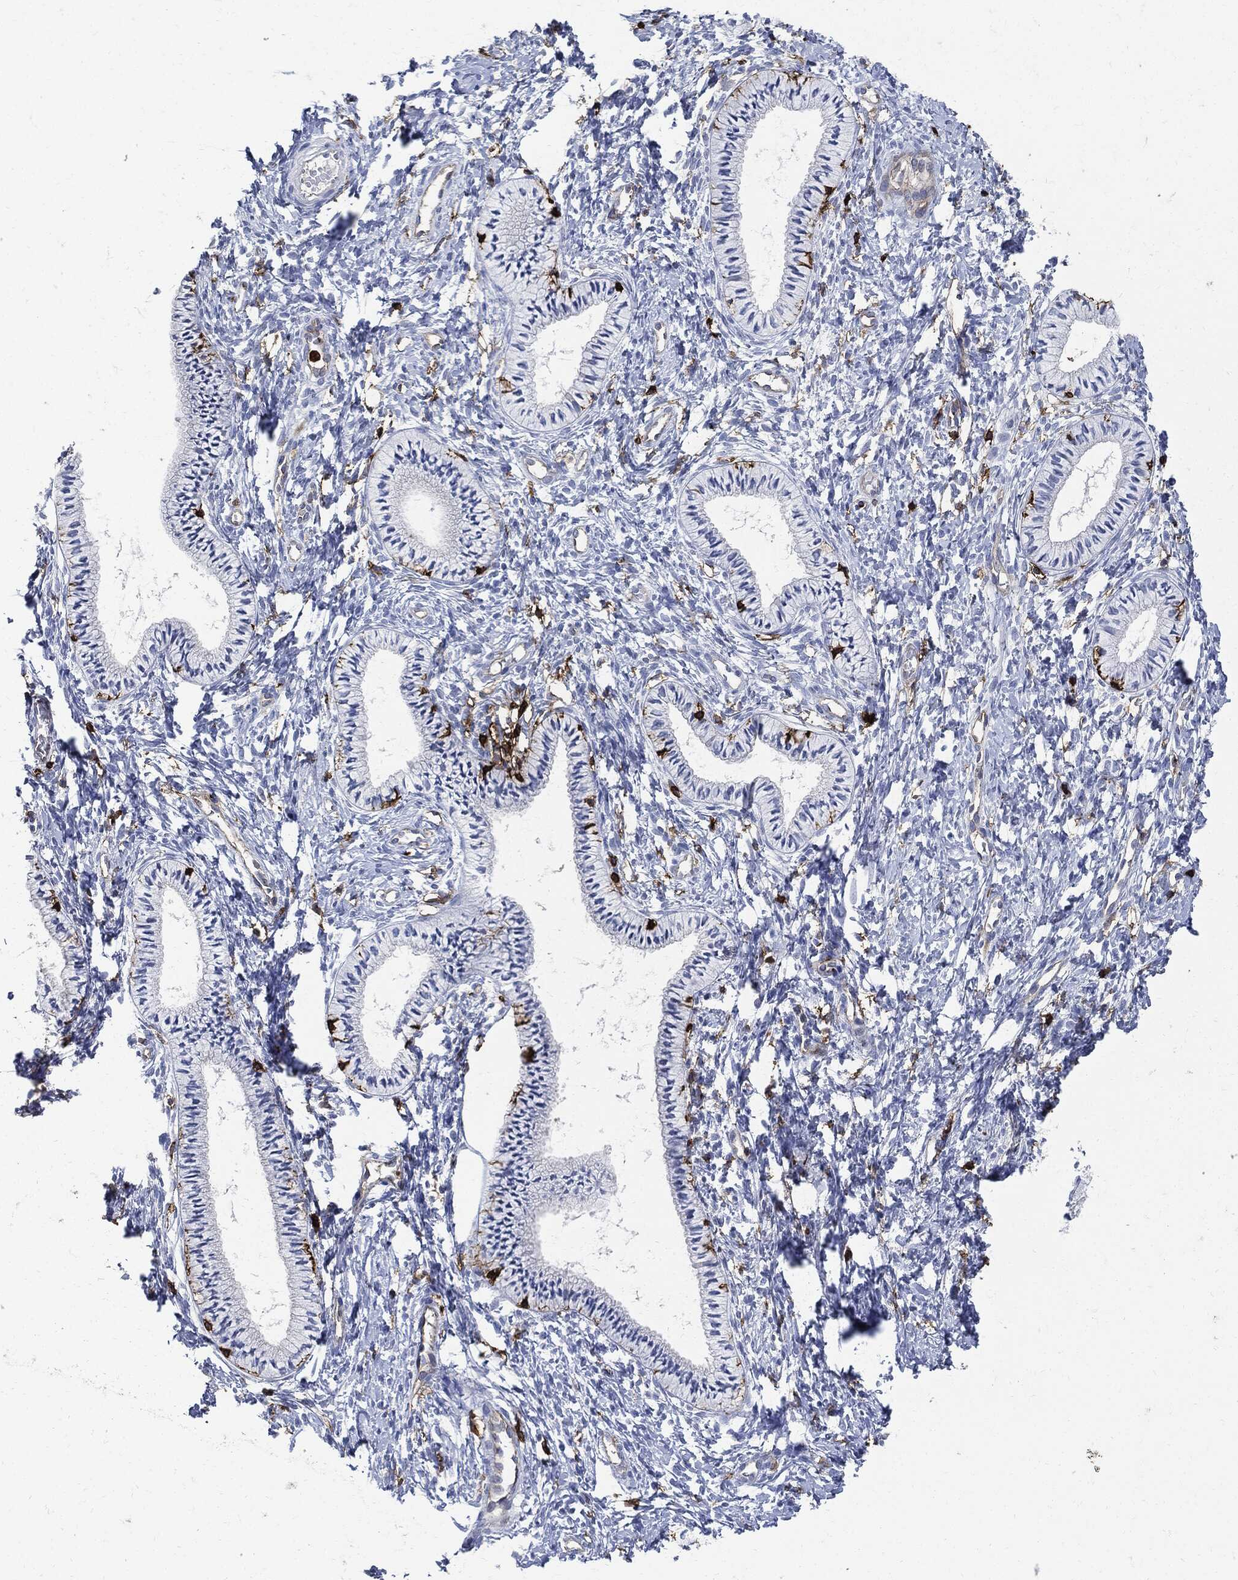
{"staining": {"intensity": "negative", "quantity": "none", "location": "none"}, "tissue": "cervix", "cell_type": "Glandular cells", "image_type": "normal", "snomed": [{"axis": "morphology", "description": "Normal tissue, NOS"}, {"axis": "topography", "description": "Cervix"}], "caption": "A photomicrograph of cervix stained for a protein exhibits no brown staining in glandular cells.", "gene": "PTPRC", "patient": {"sex": "female", "age": 39}}